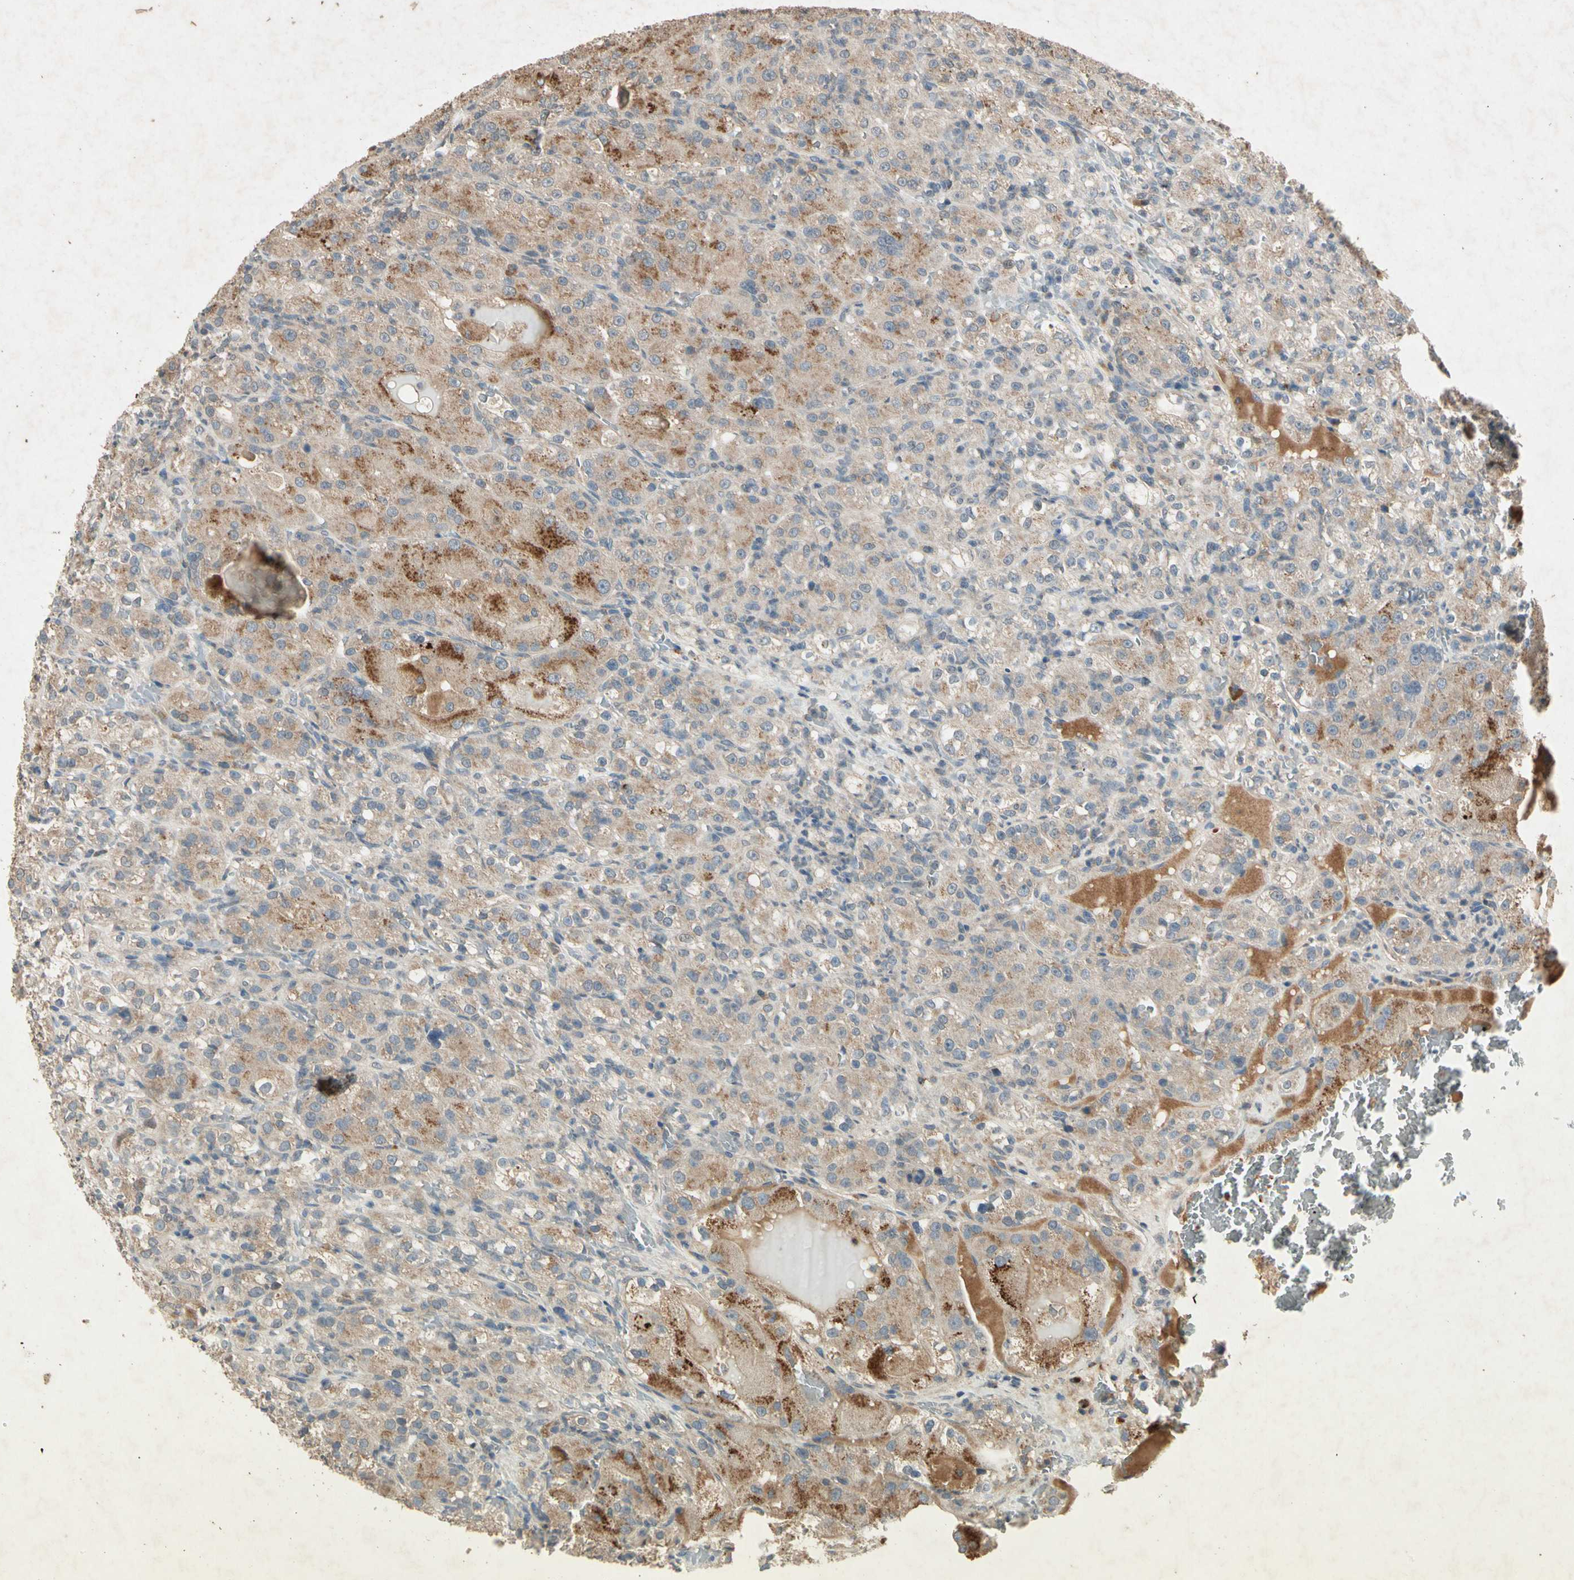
{"staining": {"intensity": "weak", "quantity": "25%-75%", "location": "cytoplasmic/membranous"}, "tissue": "renal cancer", "cell_type": "Tumor cells", "image_type": "cancer", "snomed": [{"axis": "morphology", "description": "Normal tissue, NOS"}, {"axis": "morphology", "description": "Adenocarcinoma, NOS"}, {"axis": "topography", "description": "Kidney"}], "caption": "DAB immunohistochemical staining of renal cancer (adenocarcinoma) demonstrates weak cytoplasmic/membranous protein positivity in about 25%-75% of tumor cells.", "gene": "GPLD1", "patient": {"sex": "male", "age": 61}}